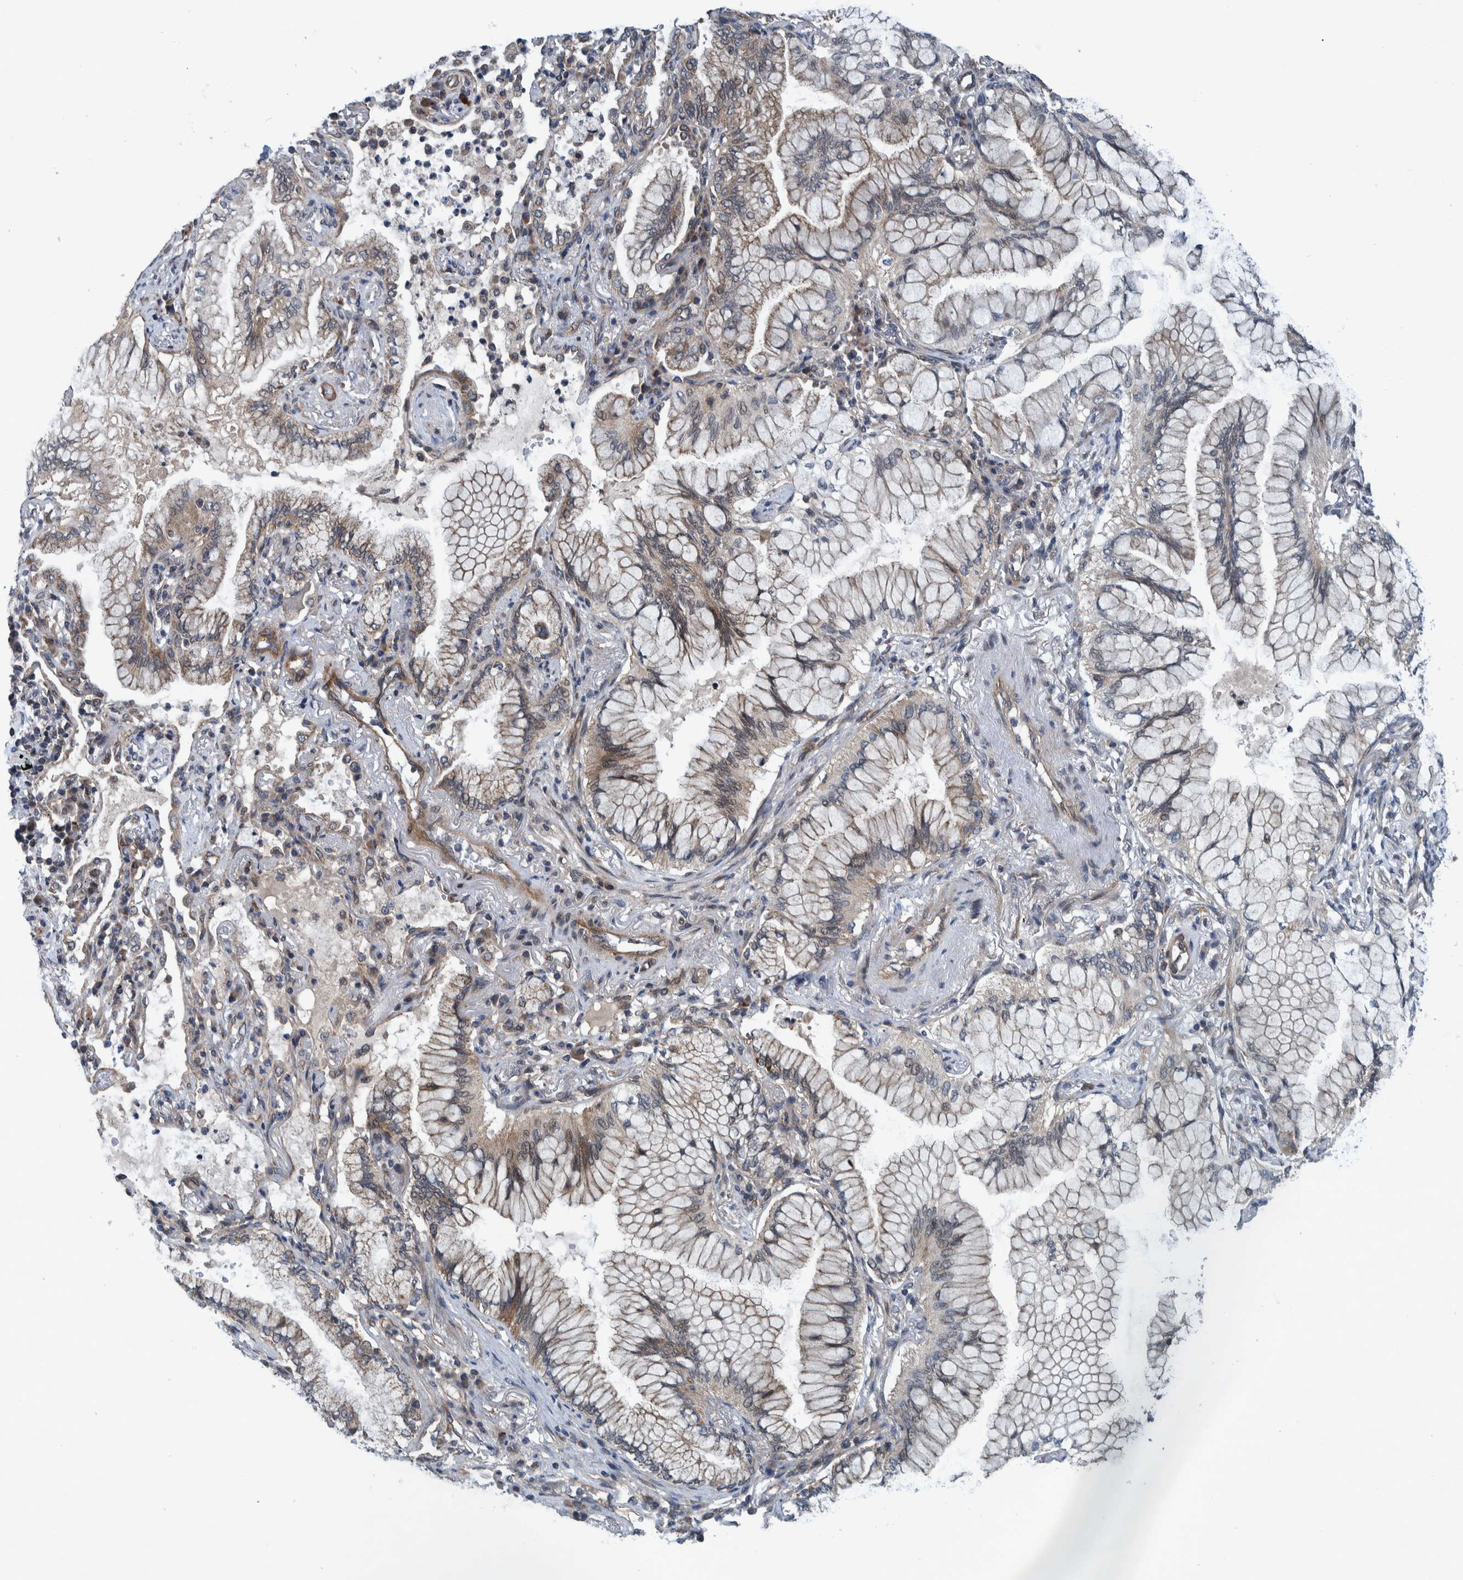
{"staining": {"intensity": "weak", "quantity": "25%-75%", "location": "cytoplasmic/membranous"}, "tissue": "lung cancer", "cell_type": "Tumor cells", "image_type": "cancer", "snomed": [{"axis": "morphology", "description": "Adenocarcinoma, NOS"}, {"axis": "topography", "description": "Lung"}], "caption": "Approximately 25%-75% of tumor cells in lung adenocarcinoma reveal weak cytoplasmic/membranous protein positivity as visualized by brown immunohistochemical staining.", "gene": "MRPS7", "patient": {"sex": "female", "age": 70}}